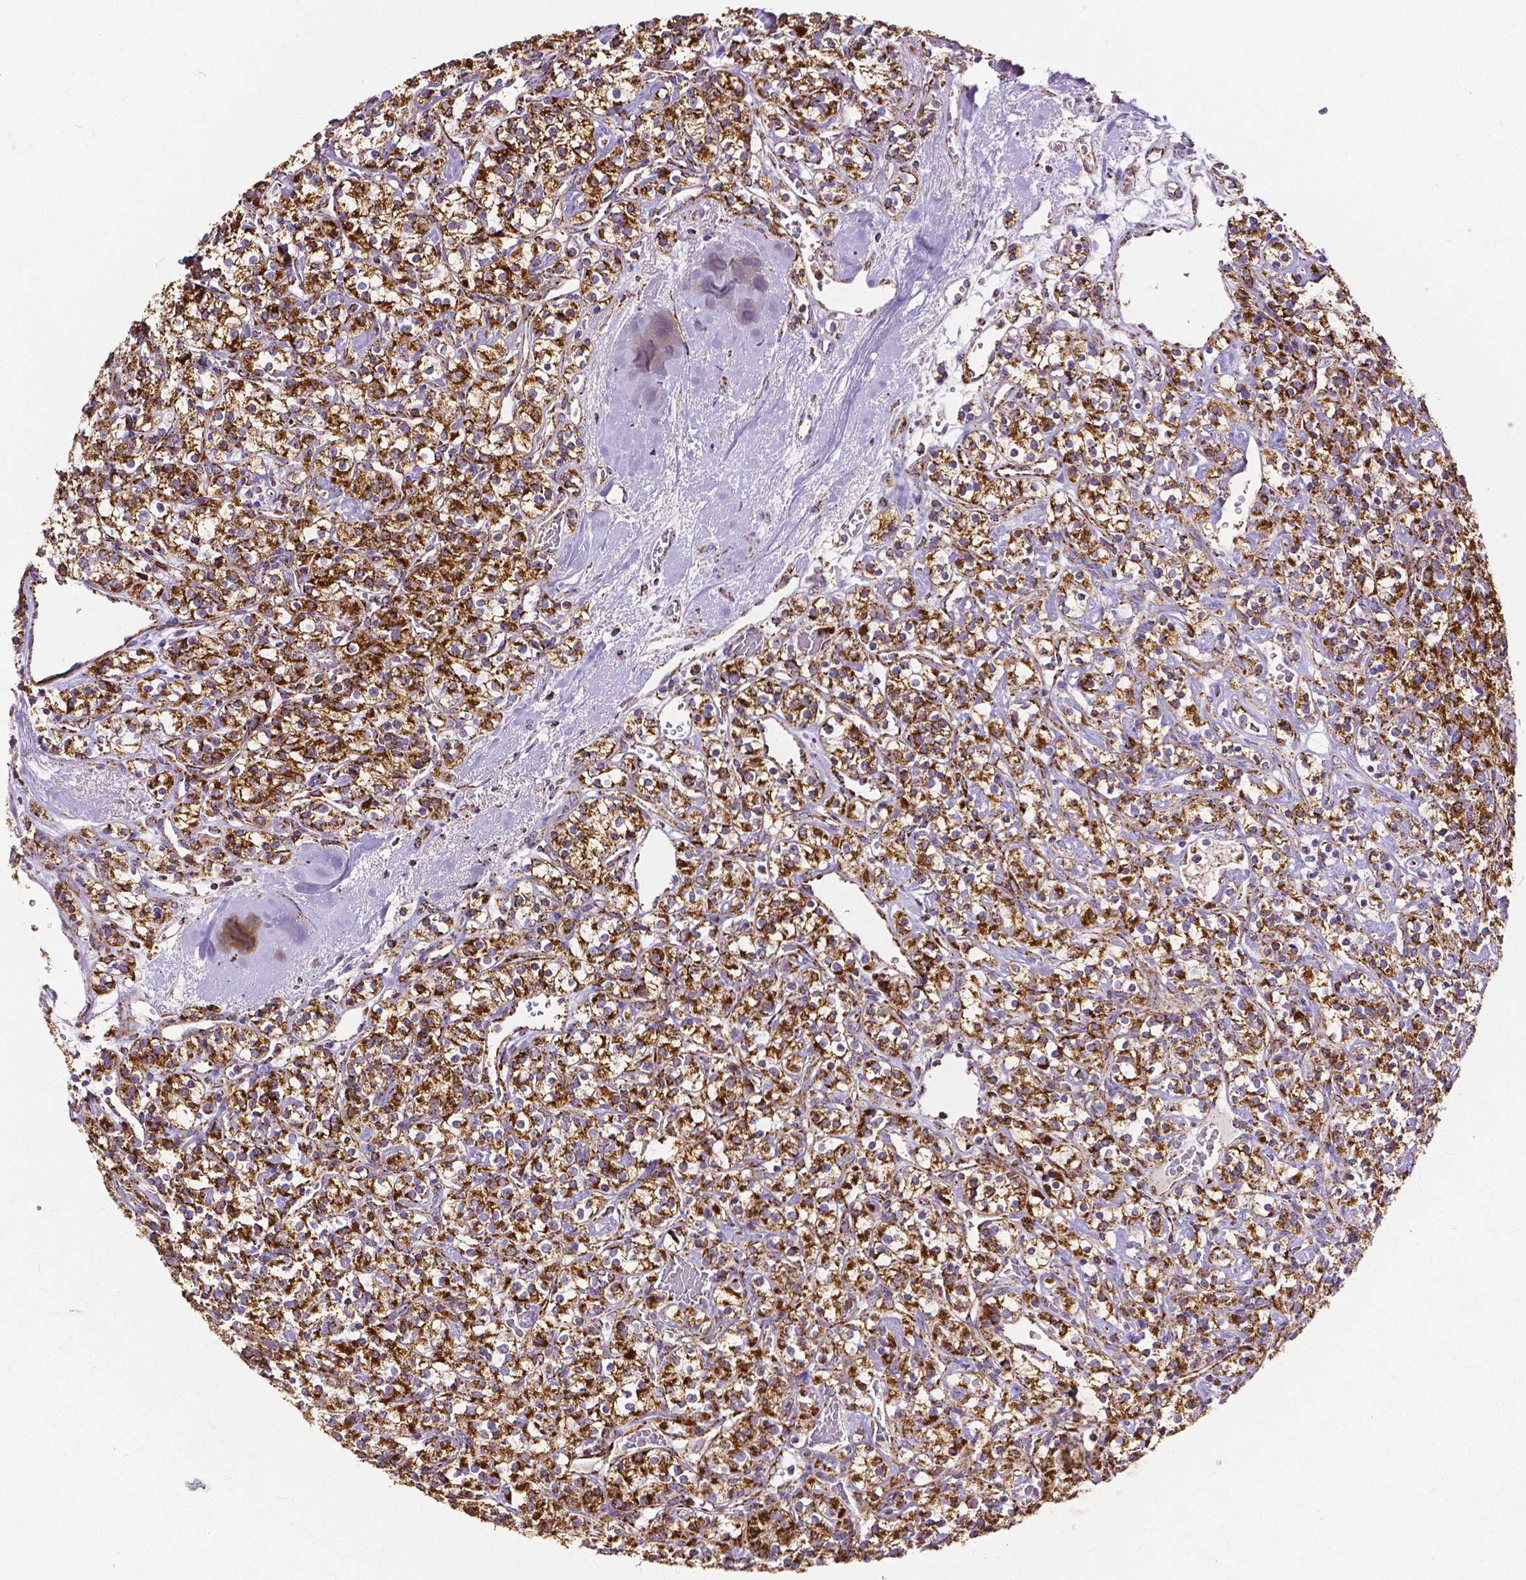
{"staining": {"intensity": "strong", "quantity": ">75%", "location": "cytoplasmic/membranous"}, "tissue": "renal cancer", "cell_type": "Tumor cells", "image_type": "cancer", "snomed": [{"axis": "morphology", "description": "Adenocarcinoma, NOS"}, {"axis": "topography", "description": "Kidney"}], "caption": "This is a micrograph of immunohistochemistry staining of adenocarcinoma (renal), which shows strong positivity in the cytoplasmic/membranous of tumor cells.", "gene": "MACC1", "patient": {"sex": "male", "age": 77}}